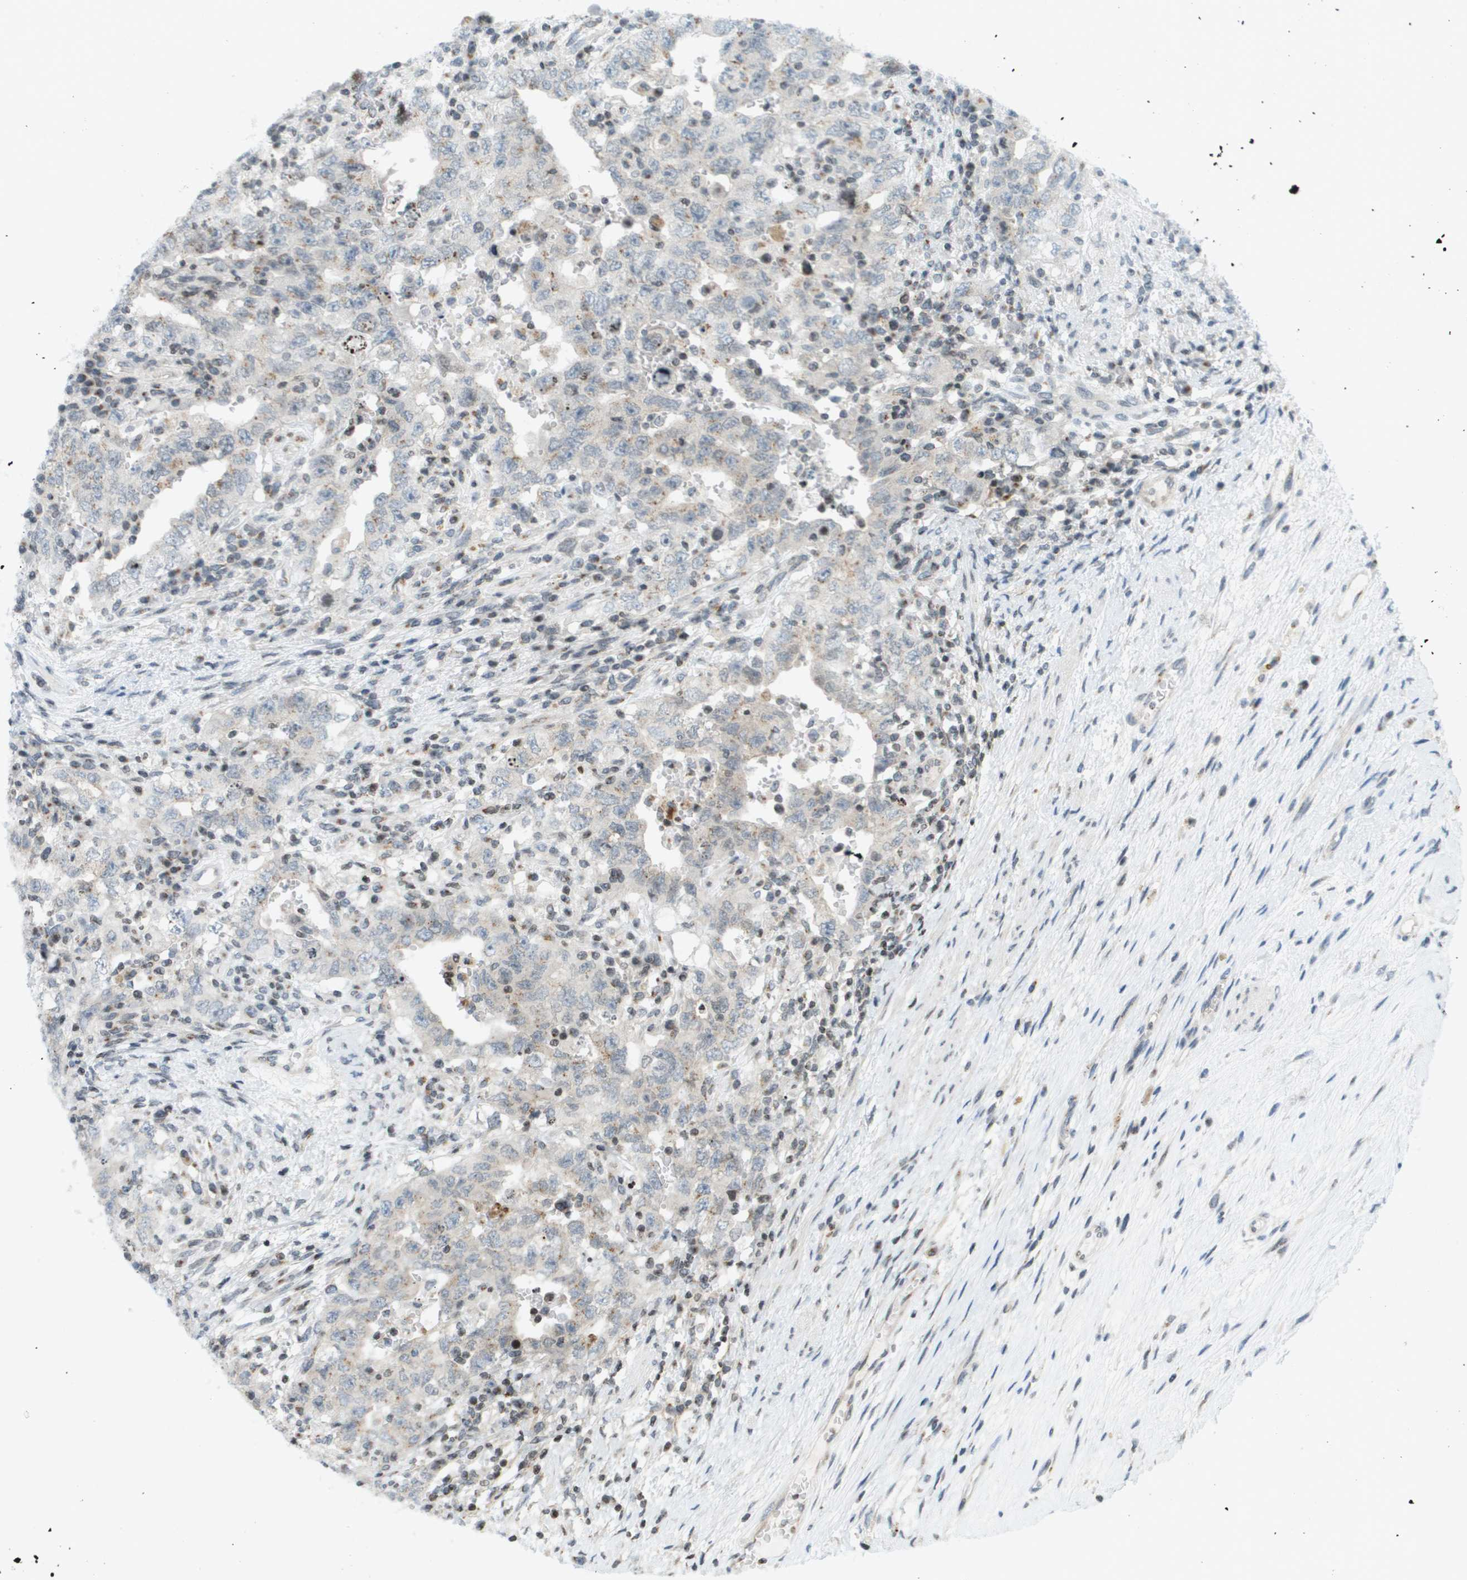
{"staining": {"intensity": "weak", "quantity": "<25%", "location": "cytoplasmic/membranous"}, "tissue": "testis cancer", "cell_type": "Tumor cells", "image_type": "cancer", "snomed": [{"axis": "morphology", "description": "Carcinoma, Embryonal, NOS"}, {"axis": "topography", "description": "Testis"}], "caption": "IHC histopathology image of human testis embryonal carcinoma stained for a protein (brown), which displays no expression in tumor cells.", "gene": "EVC", "patient": {"sex": "male", "age": 26}}